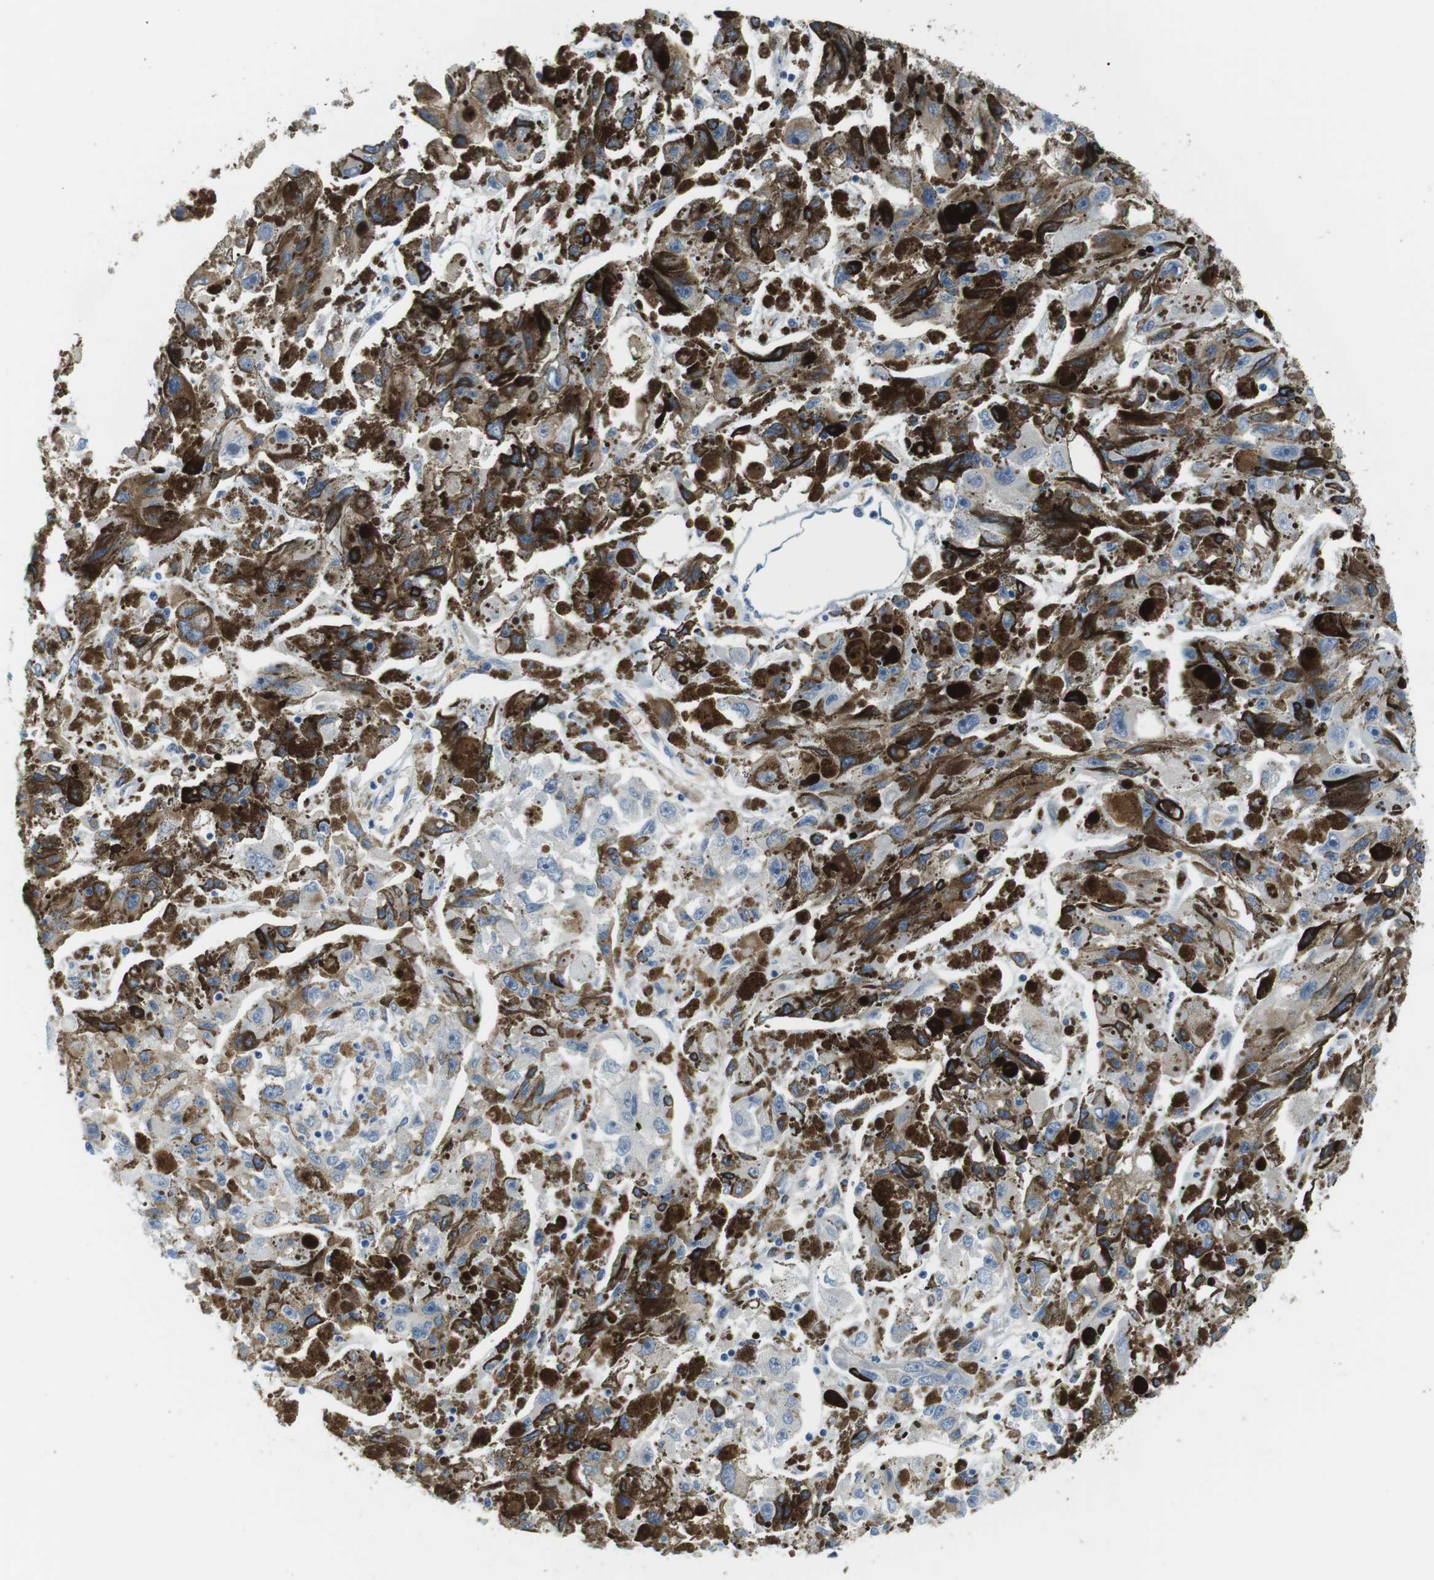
{"staining": {"intensity": "weak", "quantity": "<25%", "location": "cytoplasmic/membranous"}, "tissue": "melanoma", "cell_type": "Tumor cells", "image_type": "cancer", "snomed": [{"axis": "morphology", "description": "Malignant melanoma, NOS"}, {"axis": "topography", "description": "Skin"}], "caption": "The image exhibits no staining of tumor cells in malignant melanoma. Brightfield microscopy of immunohistochemistry stained with DAB (3,3'-diaminobenzidine) (brown) and hematoxylin (blue), captured at high magnification.", "gene": "ADCY10", "patient": {"sex": "female", "age": 104}}